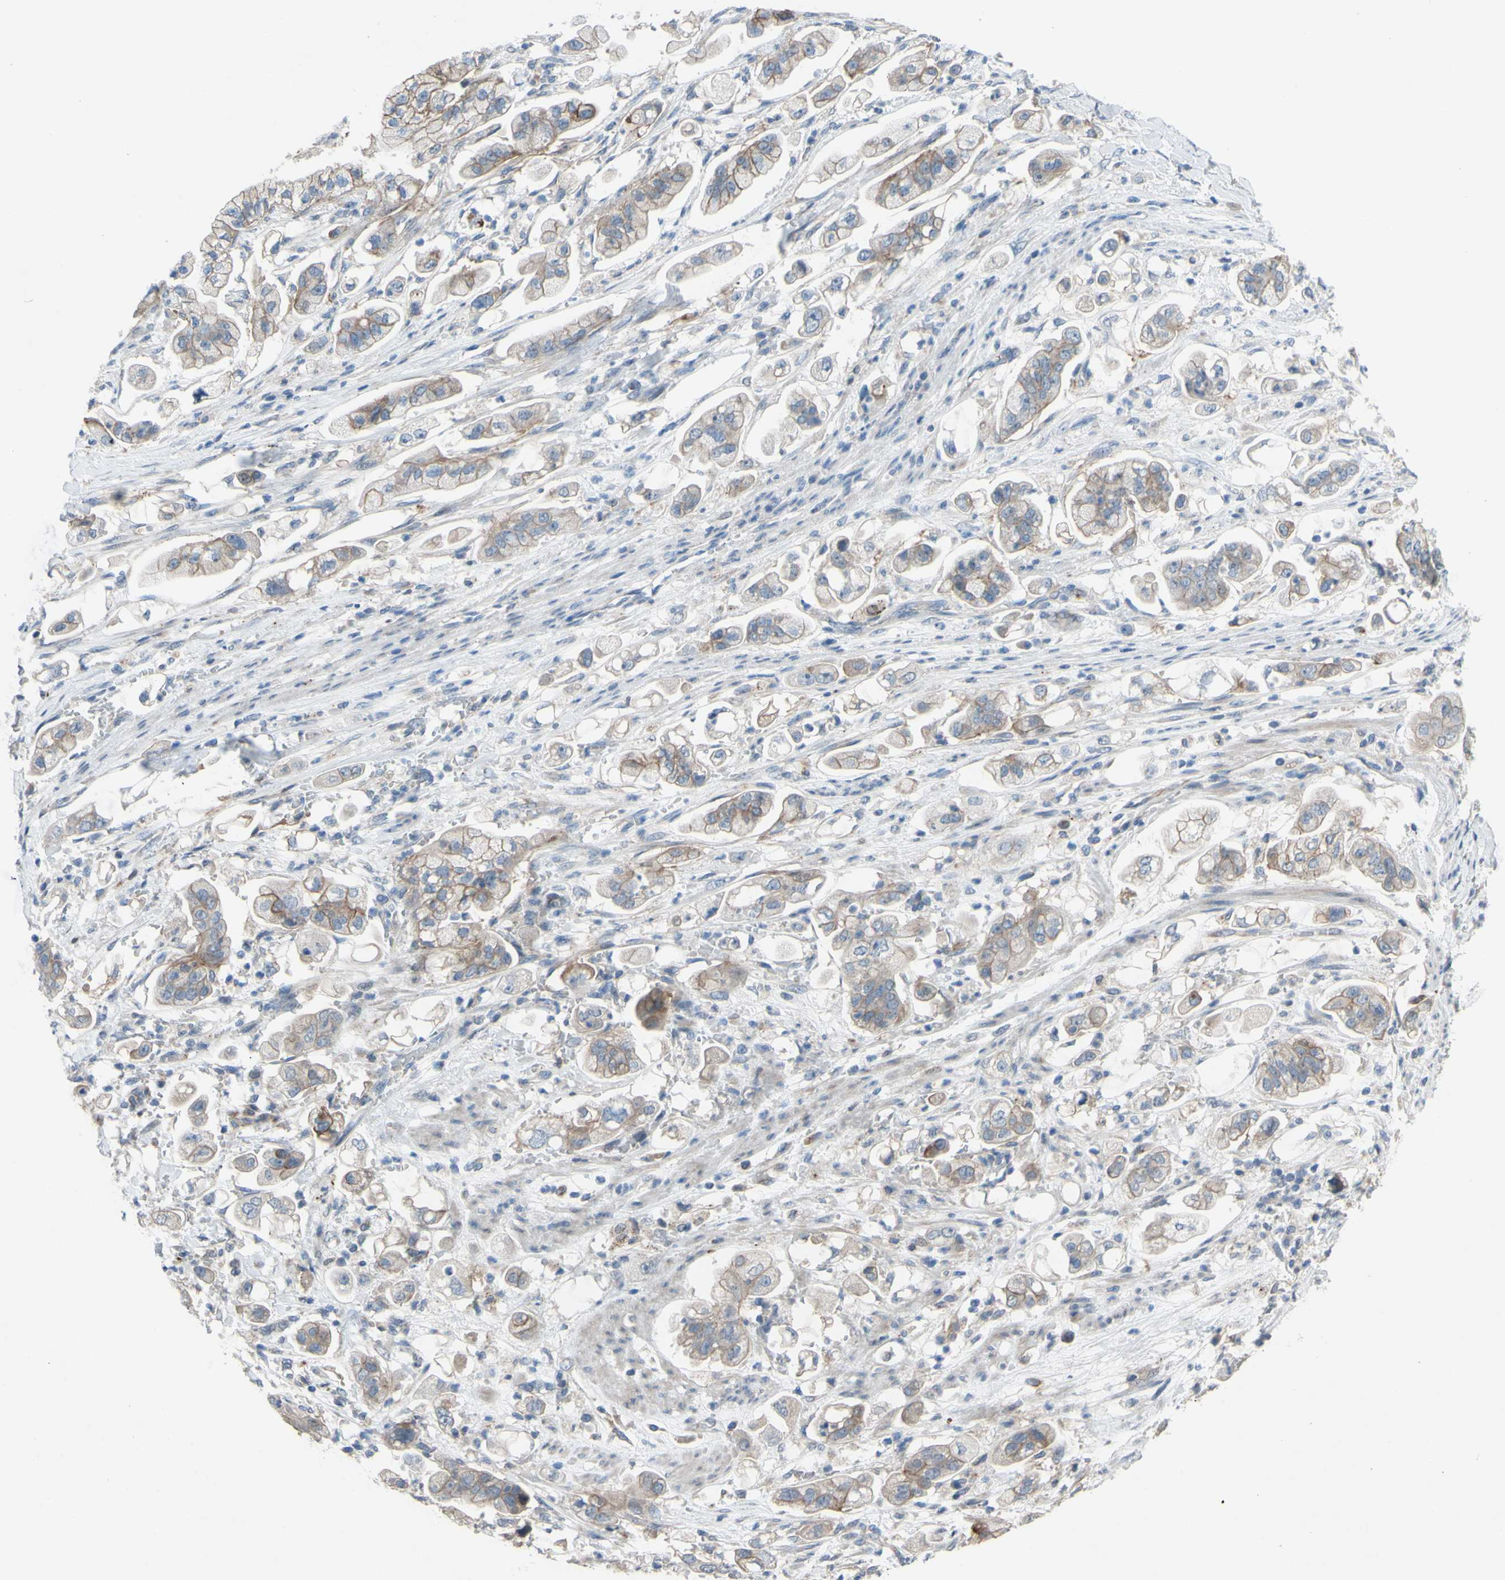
{"staining": {"intensity": "moderate", "quantity": "25%-75%", "location": "cytoplasmic/membranous"}, "tissue": "stomach cancer", "cell_type": "Tumor cells", "image_type": "cancer", "snomed": [{"axis": "morphology", "description": "Adenocarcinoma, NOS"}, {"axis": "topography", "description": "Stomach"}], "caption": "The photomicrograph exhibits staining of stomach adenocarcinoma, revealing moderate cytoplasmic/membranous protein staining (brown color) within tumor cells.", "gene": "CDCP1", "patient": {"sex": "male", "age": 62}}